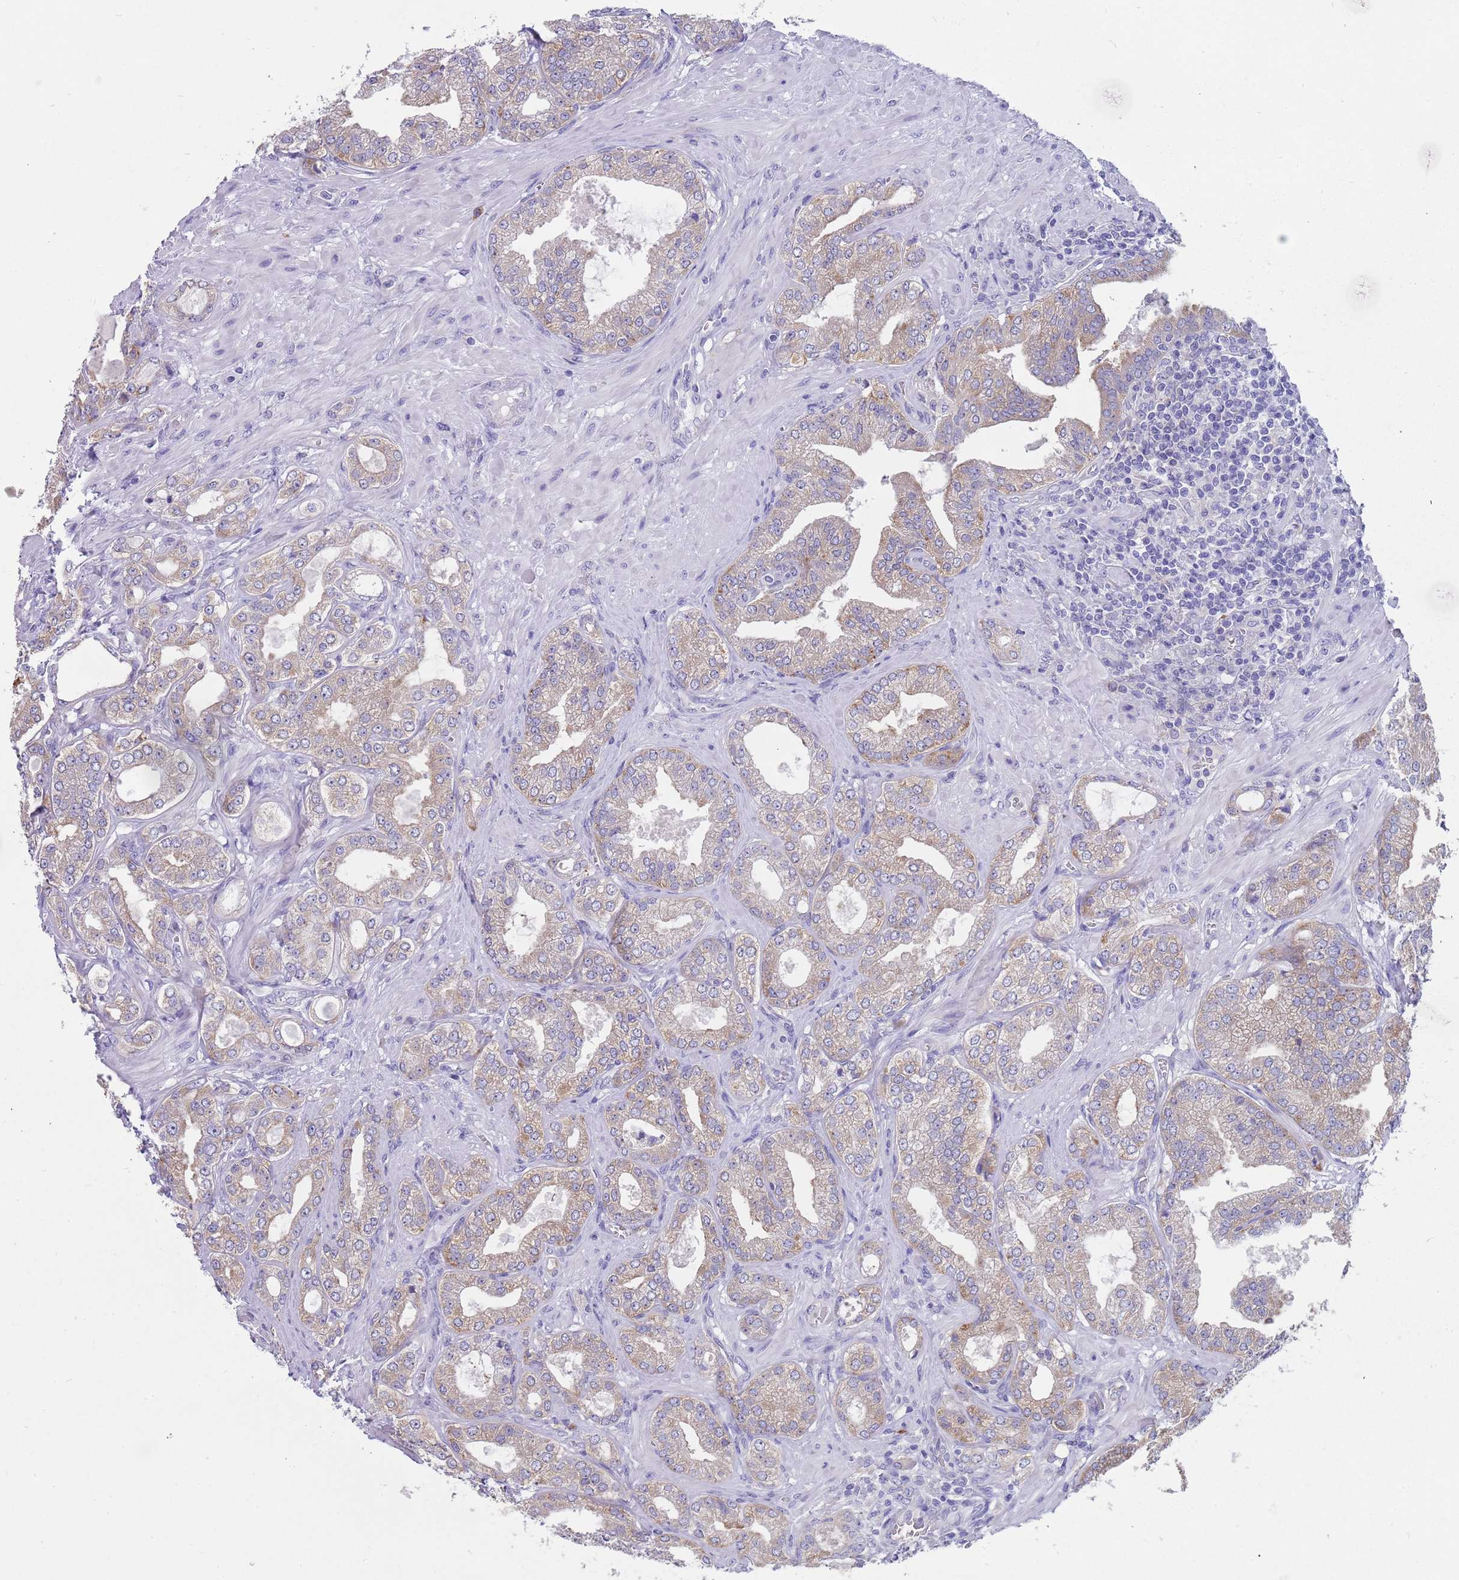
{"staining": {"intensity": "moderate", "quantity": "<25%", "location": "cytoplasmic/membranous"}, "tissue": "prostate cancer", "cell_type": "Tumor cells", "image_type": "cancer", "snomed": [{"axis": "morphology", "description": "Adenocarcinoma, Low grade"}, {"axis": "topography", "description": "Prostate"}], "caption": "Protein expression analysis of human prostate cancer reveals moderate cytoplasmic/membranous positivity in approximately <25% of tumor cells. Using DAB (brown) and hematoxylin (blue) stains, captured at high magnification using brightfield microscopy.", "gene": "TYW1", "patient": {"sex": "male", "age": 63}}